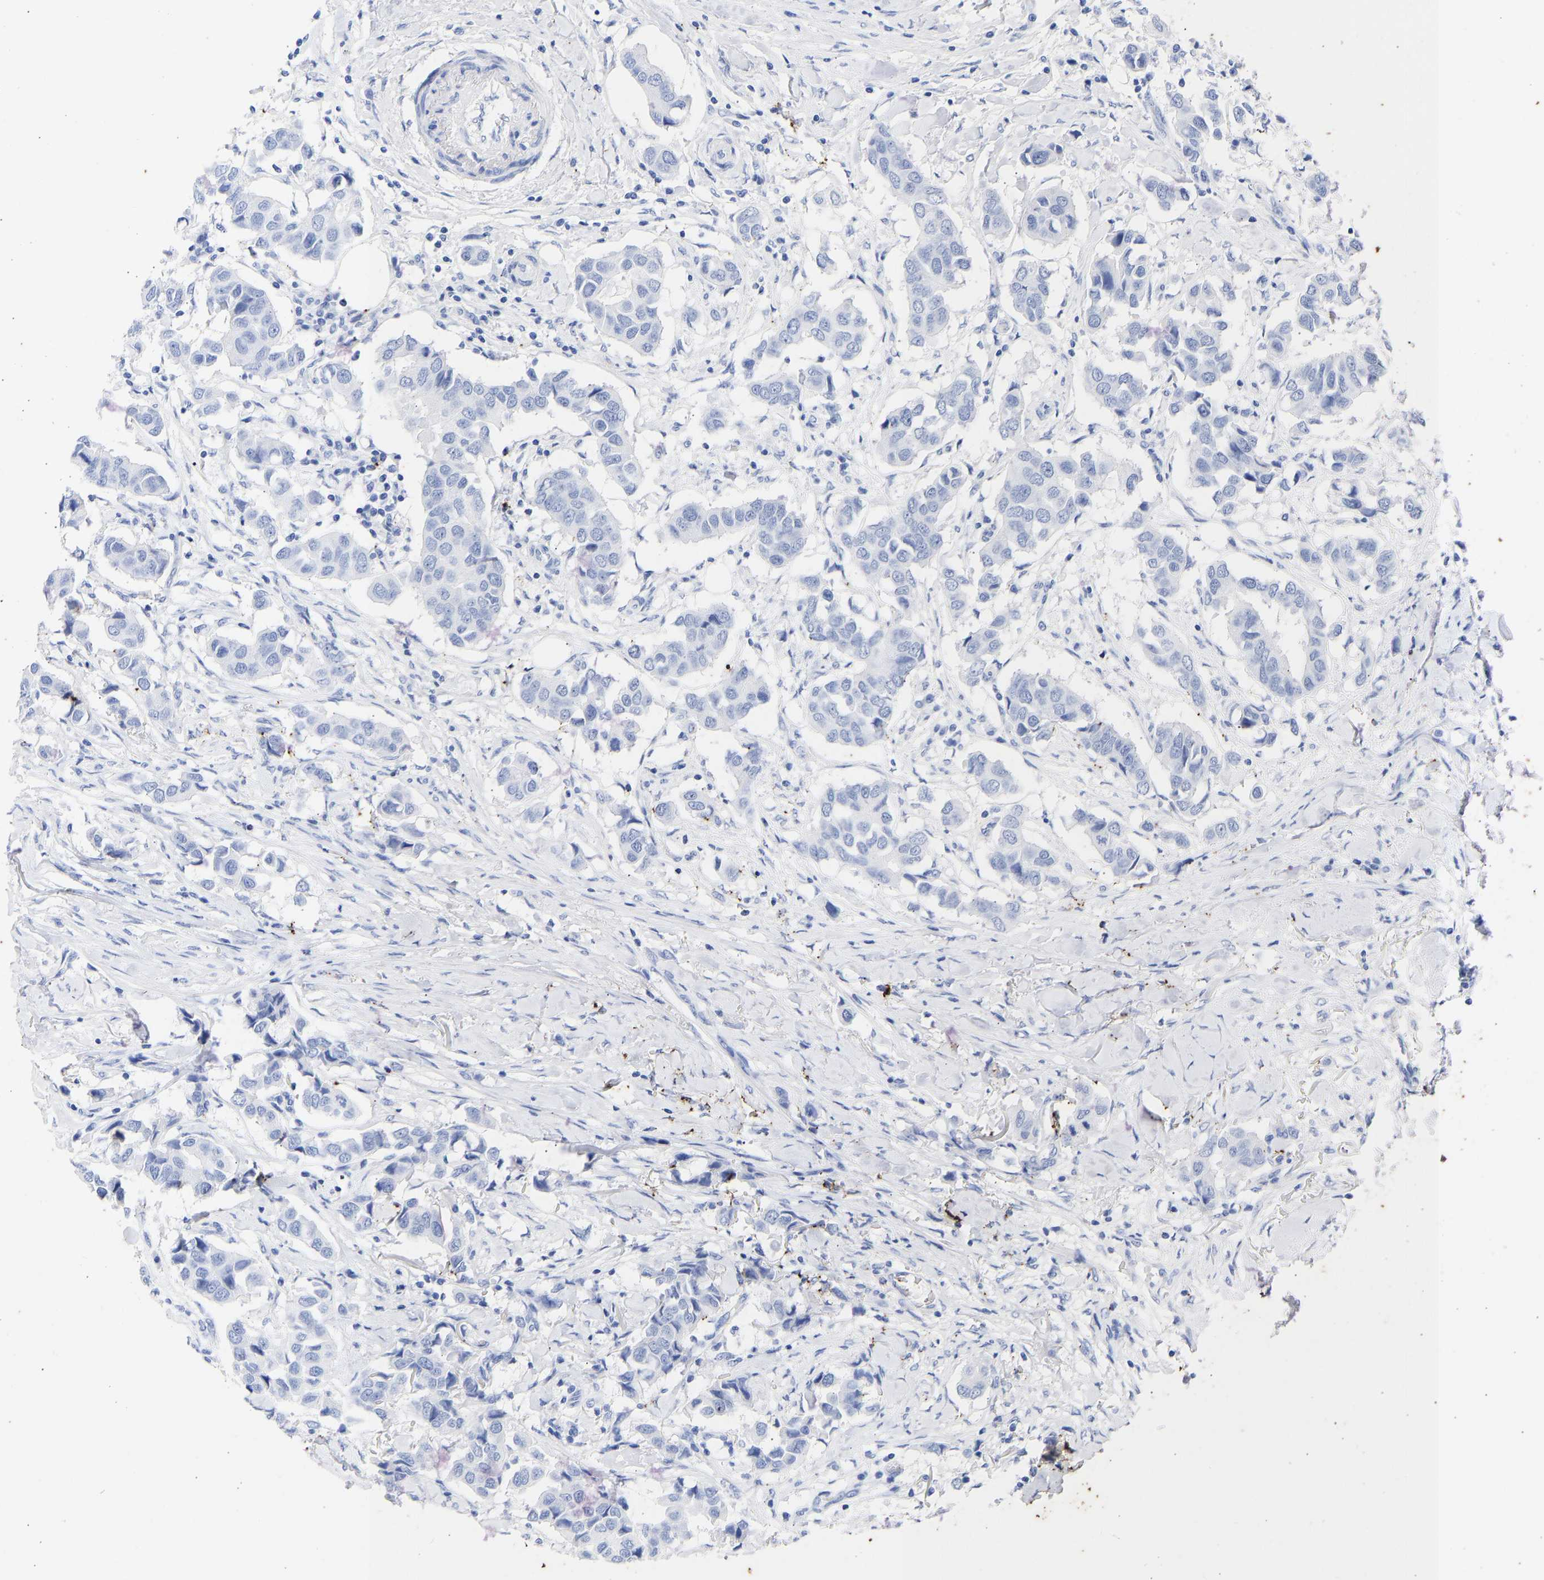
{"staining": {"intensity": "negative", "quantity": "none", "location": "none"}, "tissue": "breast cancer", "cell_type": "Tumor cells", "image_type": "cancer", "snomed": [{"axis": "morphology", "description": "Duct carcinoma"}, {"axis": "topography", "description": "Breast"}], "caption": "Protein analysis of breast infiltrating ductal carcinoma demonstrates no significant positivity in tumor cells. The staining is performed using DAB (3,3'-diaminobenzidine) brown chromogen with nuclei counter-stained in using hematoxylin.", "gene": "KRT1", "patient": {"sex": "female", "age": 80}}